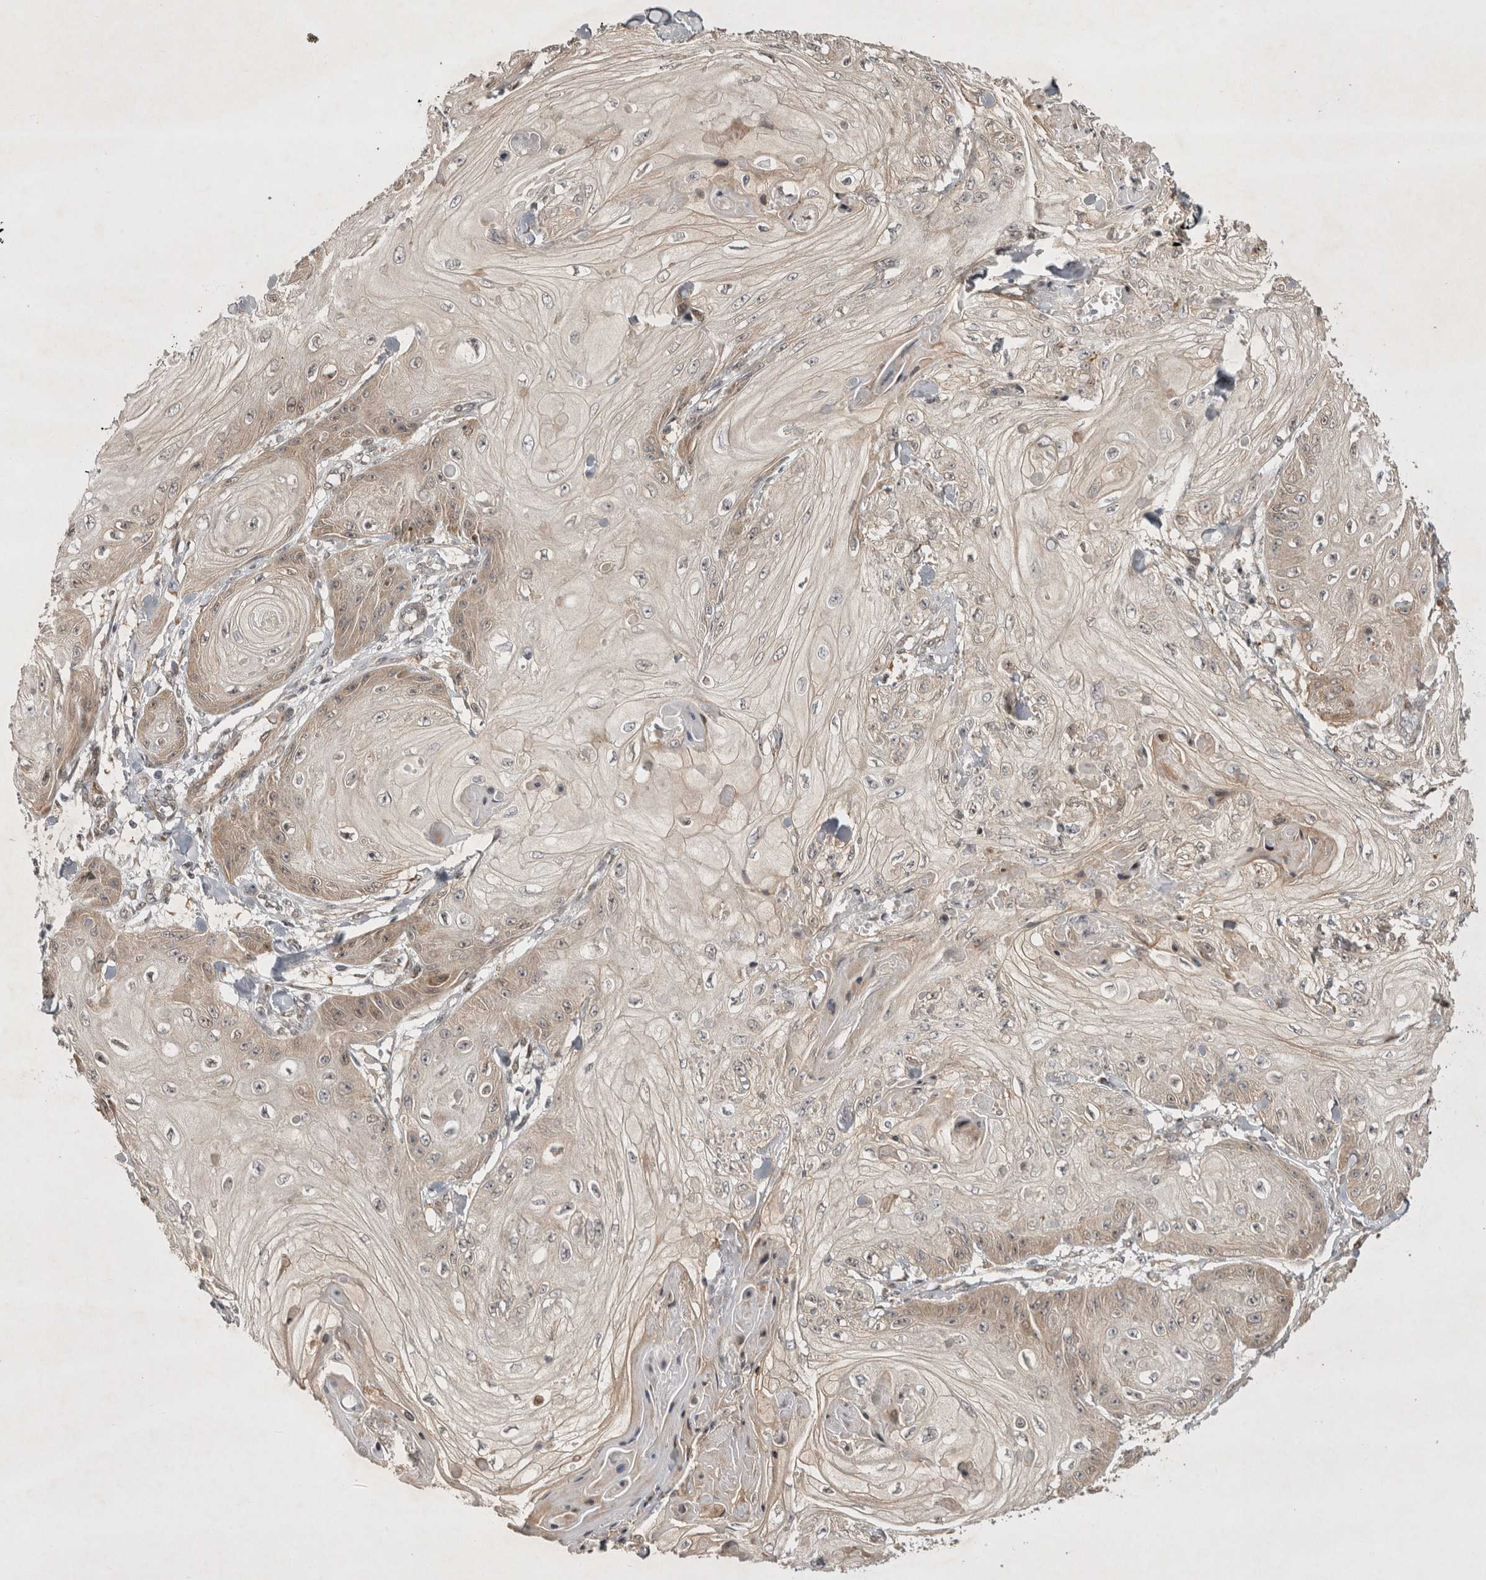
{"staining": {"intensity": "weak", "quantity": ">75%", "location": "cytoplasmic/membranous,nuclear"}, "tissue": "skin cancer", "cell_type": "Tumor cells", "image_type": "cancer", "snomed": [{"axis": "morphology", "description": "Squamous cell carcinoma, NOS"}, {"axis": "topography", "description": "Skin"}], "caption": "Immunohistochemistry (IHC) staining of skin squamous cell carcinoma, which exhibits low levels of weak cytoplasmic/membranous and nuclear positivity in approximately >75% of tumor cells indicating weak cytoplasmic/membranous and nuclear protein staining. The staining was performed using DAB (3,3'-diaminobenzidine) (brown) for protein detection and nuclei were counterstained in hematoxylin (blue).", "gene": "ZNF318", "patient": {"sex": "male", "age": 74}}